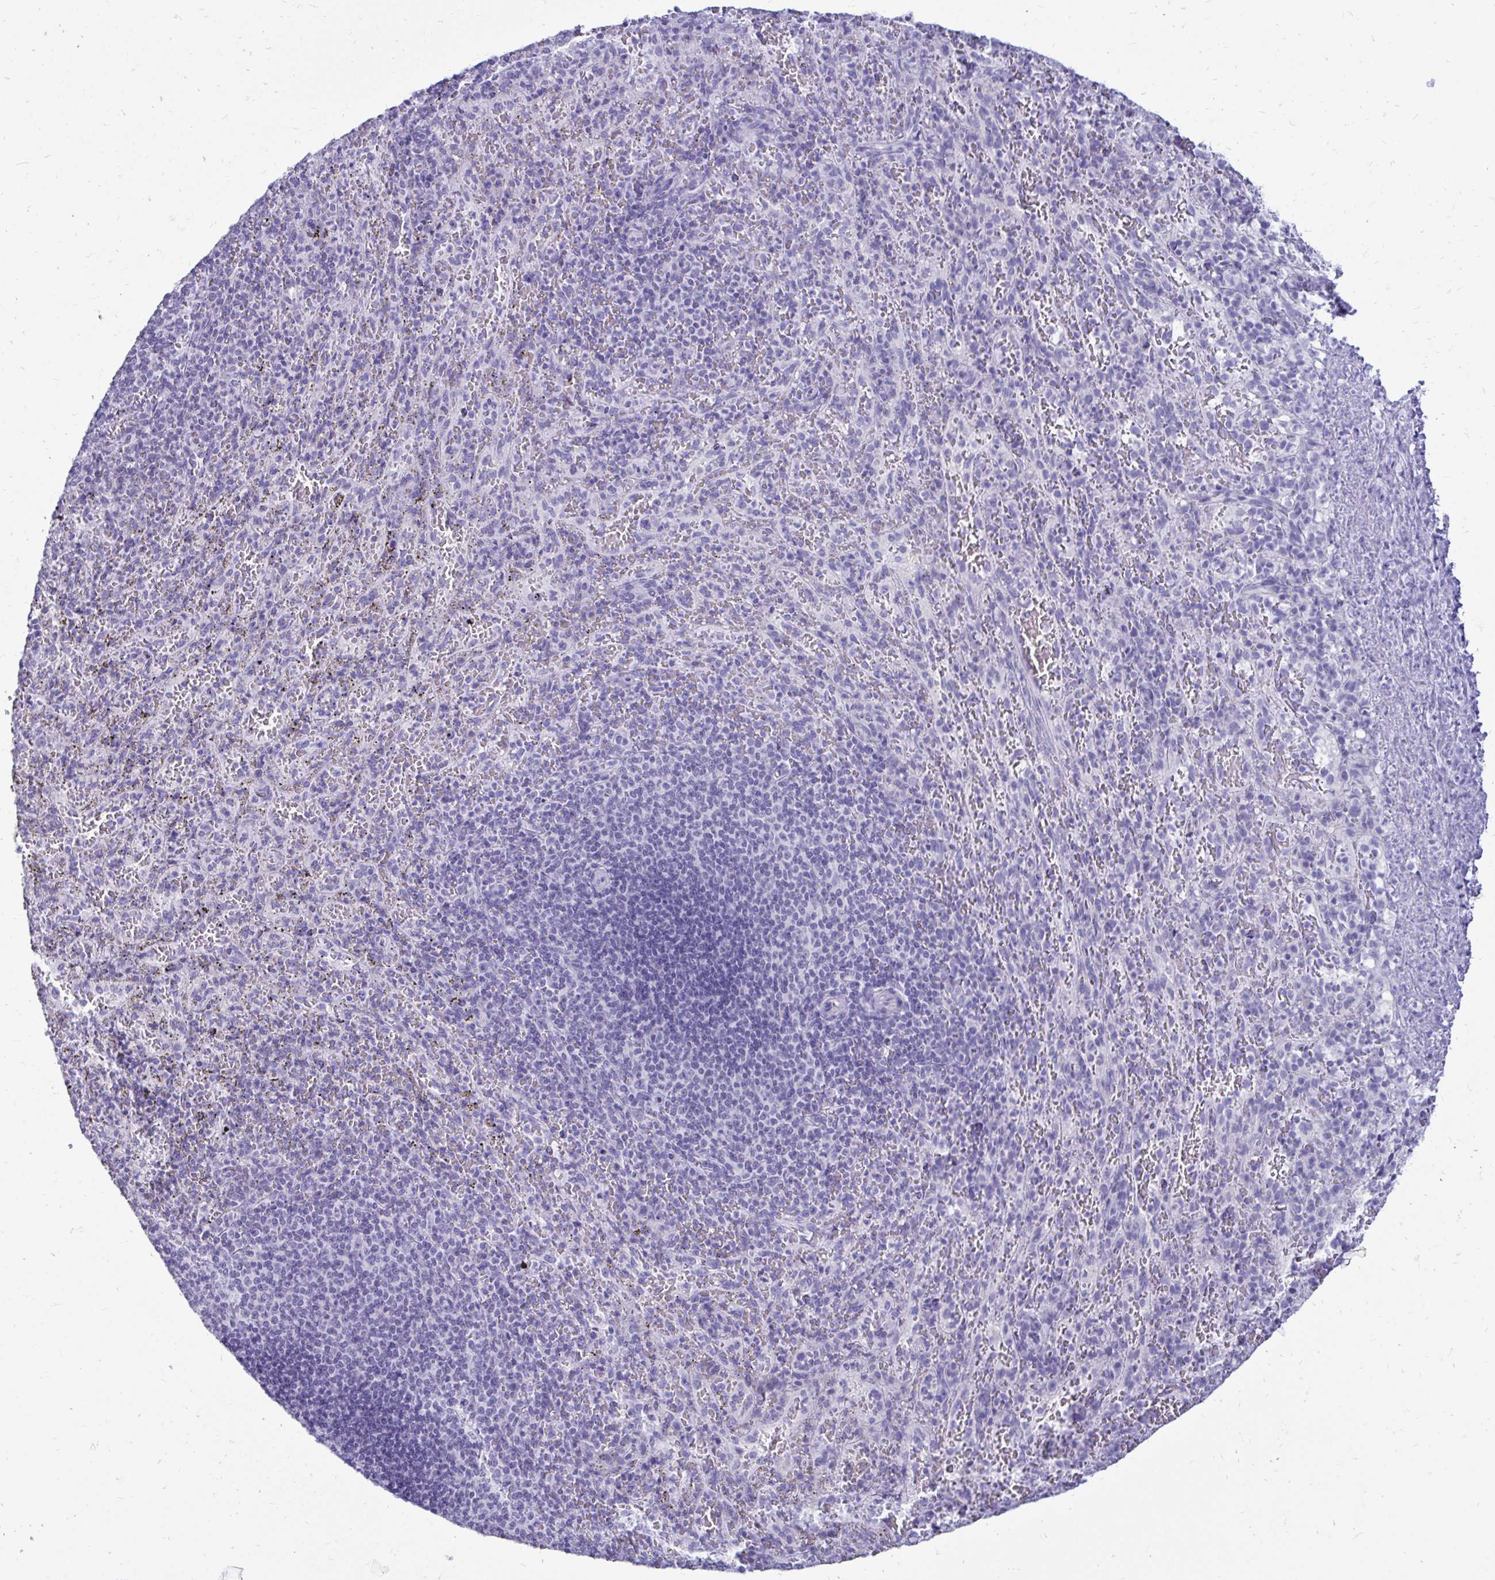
{"staining": {"intensity": "negative", "quantity": "none", "location": "none"}, "tissue": "spleen", "cell_type": "Cells in red pulp", "image_type": "normal", "snomed": [{"axis": "morphology", "description": "Normal tissue, NOS"}, {"axis": "topography", "description": "Spleen"}], "caption": "This histopathology image is of unremarkable spleen stained with immunohistochemistry to label a protein in brown with the nuclei are counter-stained blue. There is no positivity in cells in red pulp. The staining is performed using DAB brown chromogen with nuclei counter-stained in using hematoxylin.", "gene": "NANOGNB", "patient": {"sex": "male", "age": 57}}